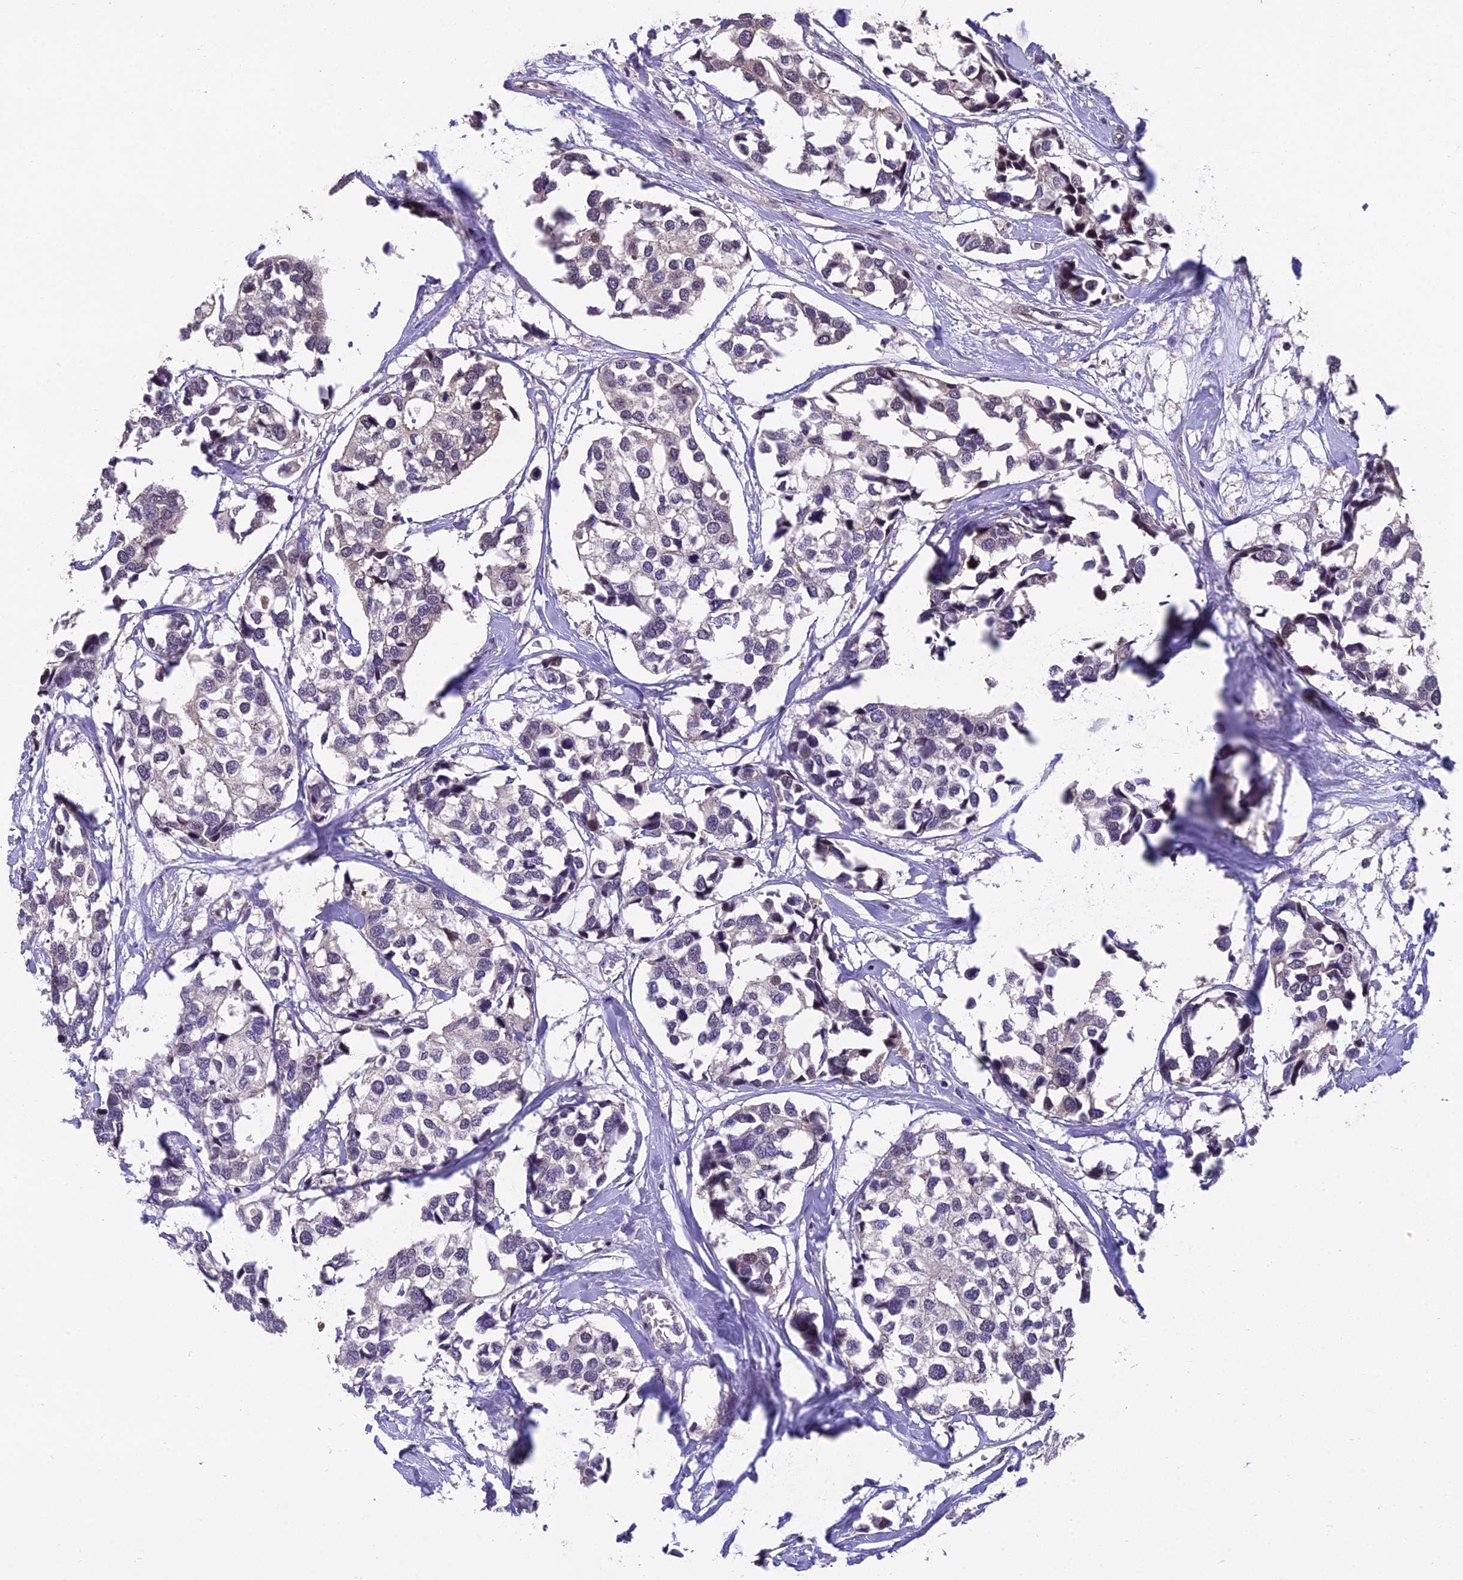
{"staining": {"intensity": "negative", "quantity": "none", "location": "none"}, "tissue": "breast cancer", "cell_type": "Tumor cells", "image_type": "cancer", "snomed": [{"axis": "morphology", "description": "Duct carcinoma"}, {"axis": "topography", "description": "Breast"}], "caption": "Tumor cells are negative for protein expression in human breast cancer (invasive ductal carcinoma).", "gene": "GRWD1", "patient": {"sex": "female", "age": 83}}